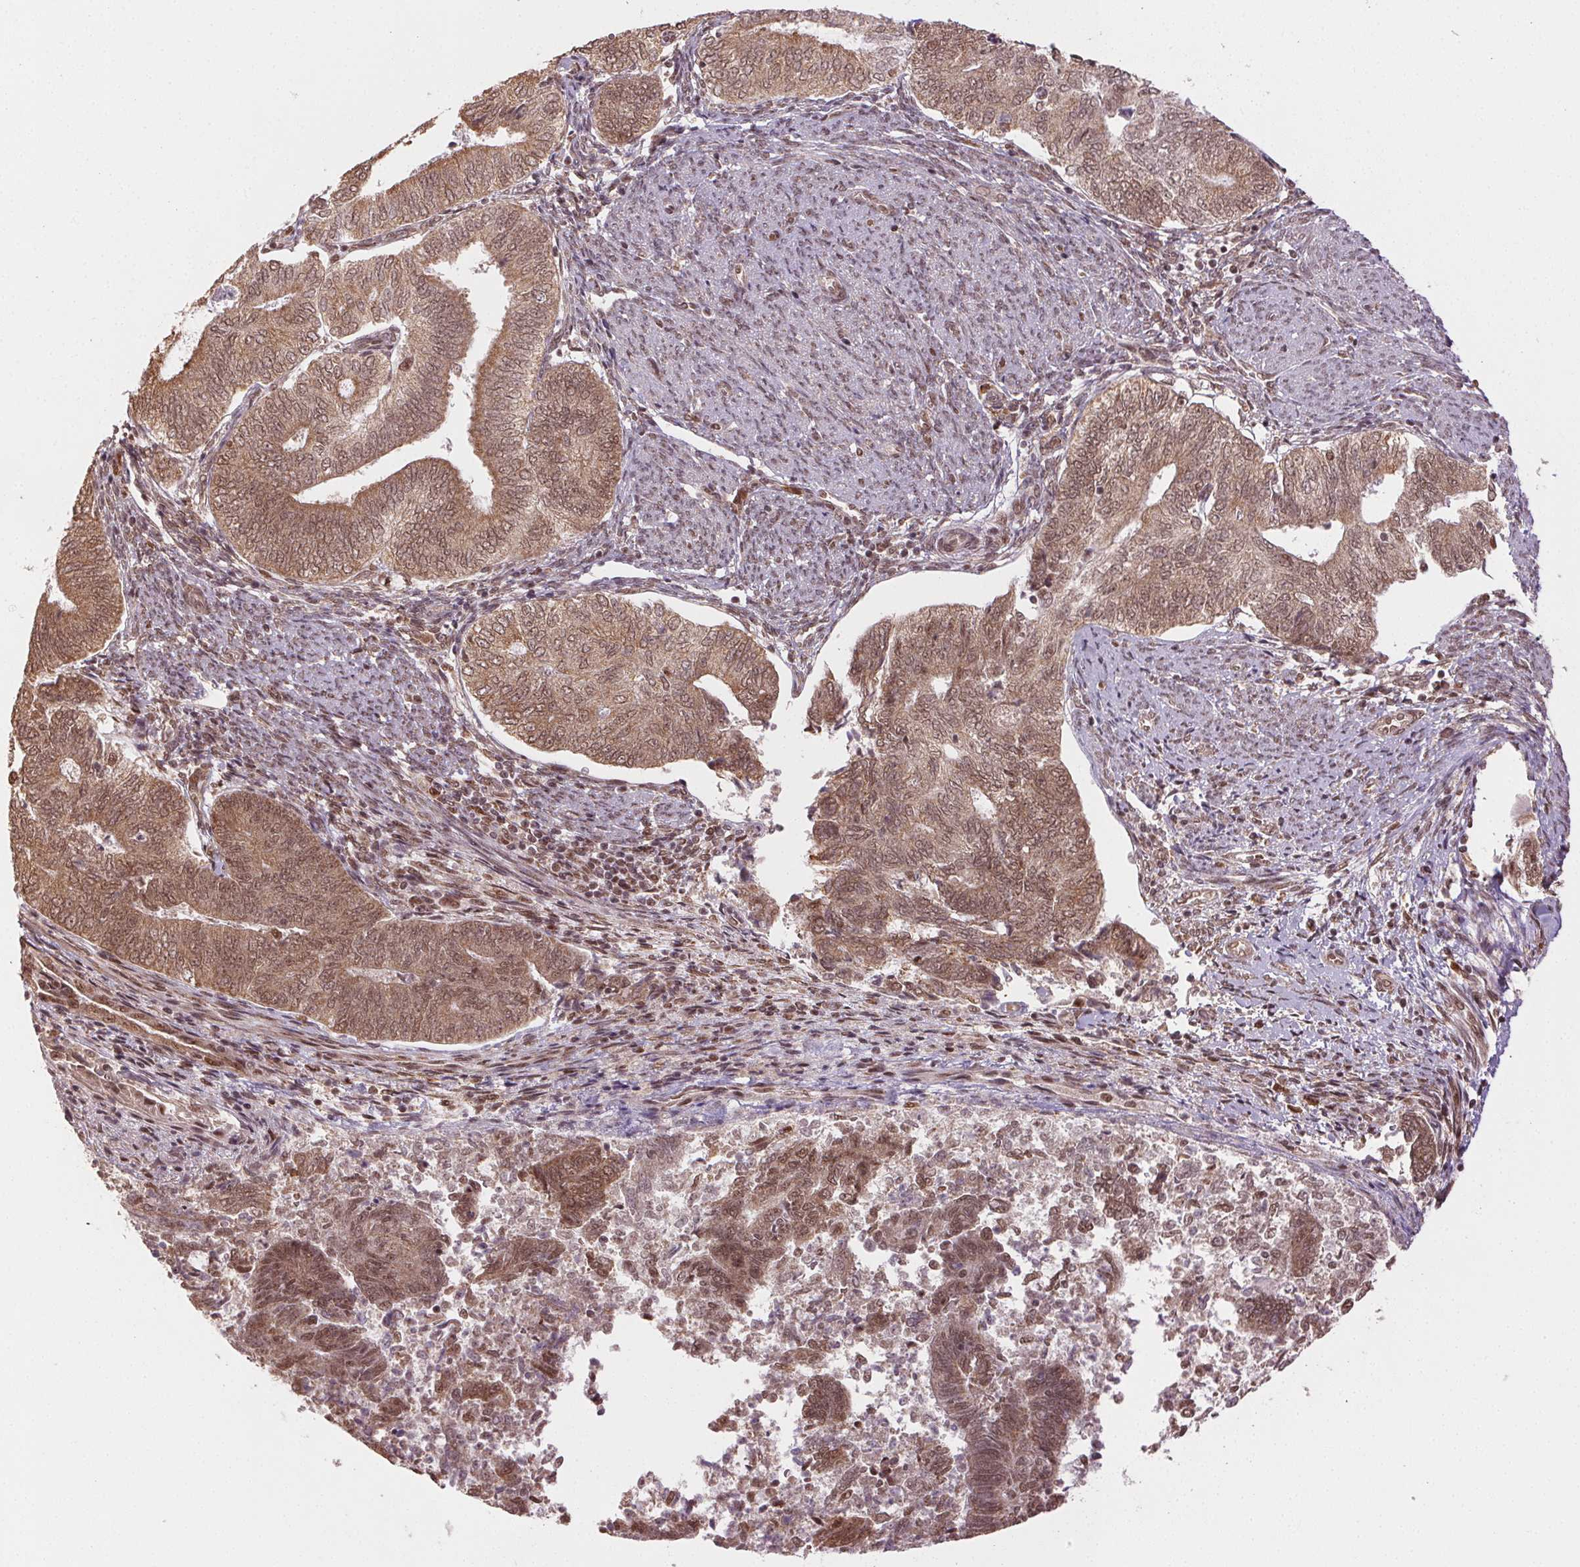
{"staining": {"intensity": "weak", "quantity": ">75%", "location": "cytoplasmic/membranous,nuclear"}, "tissue": "endometrial cancer", "cell_type": "Tumor cells", "image_type": "cancer", "snomed": [{"axis": "morphology", "description": "Adenocarcinoma, NOS"}, {"axis": "topography", "description": "Endometrium"}], "caption": "Brown immunohistochemical staining in endometrial cancer (adenocarcinoma) displays weak cytoplasmic/membranous and nuclear expression in approximately >75% of tumor cells.", "gene": "TREML4", "patient": {"sex": "female", "age": 65}}